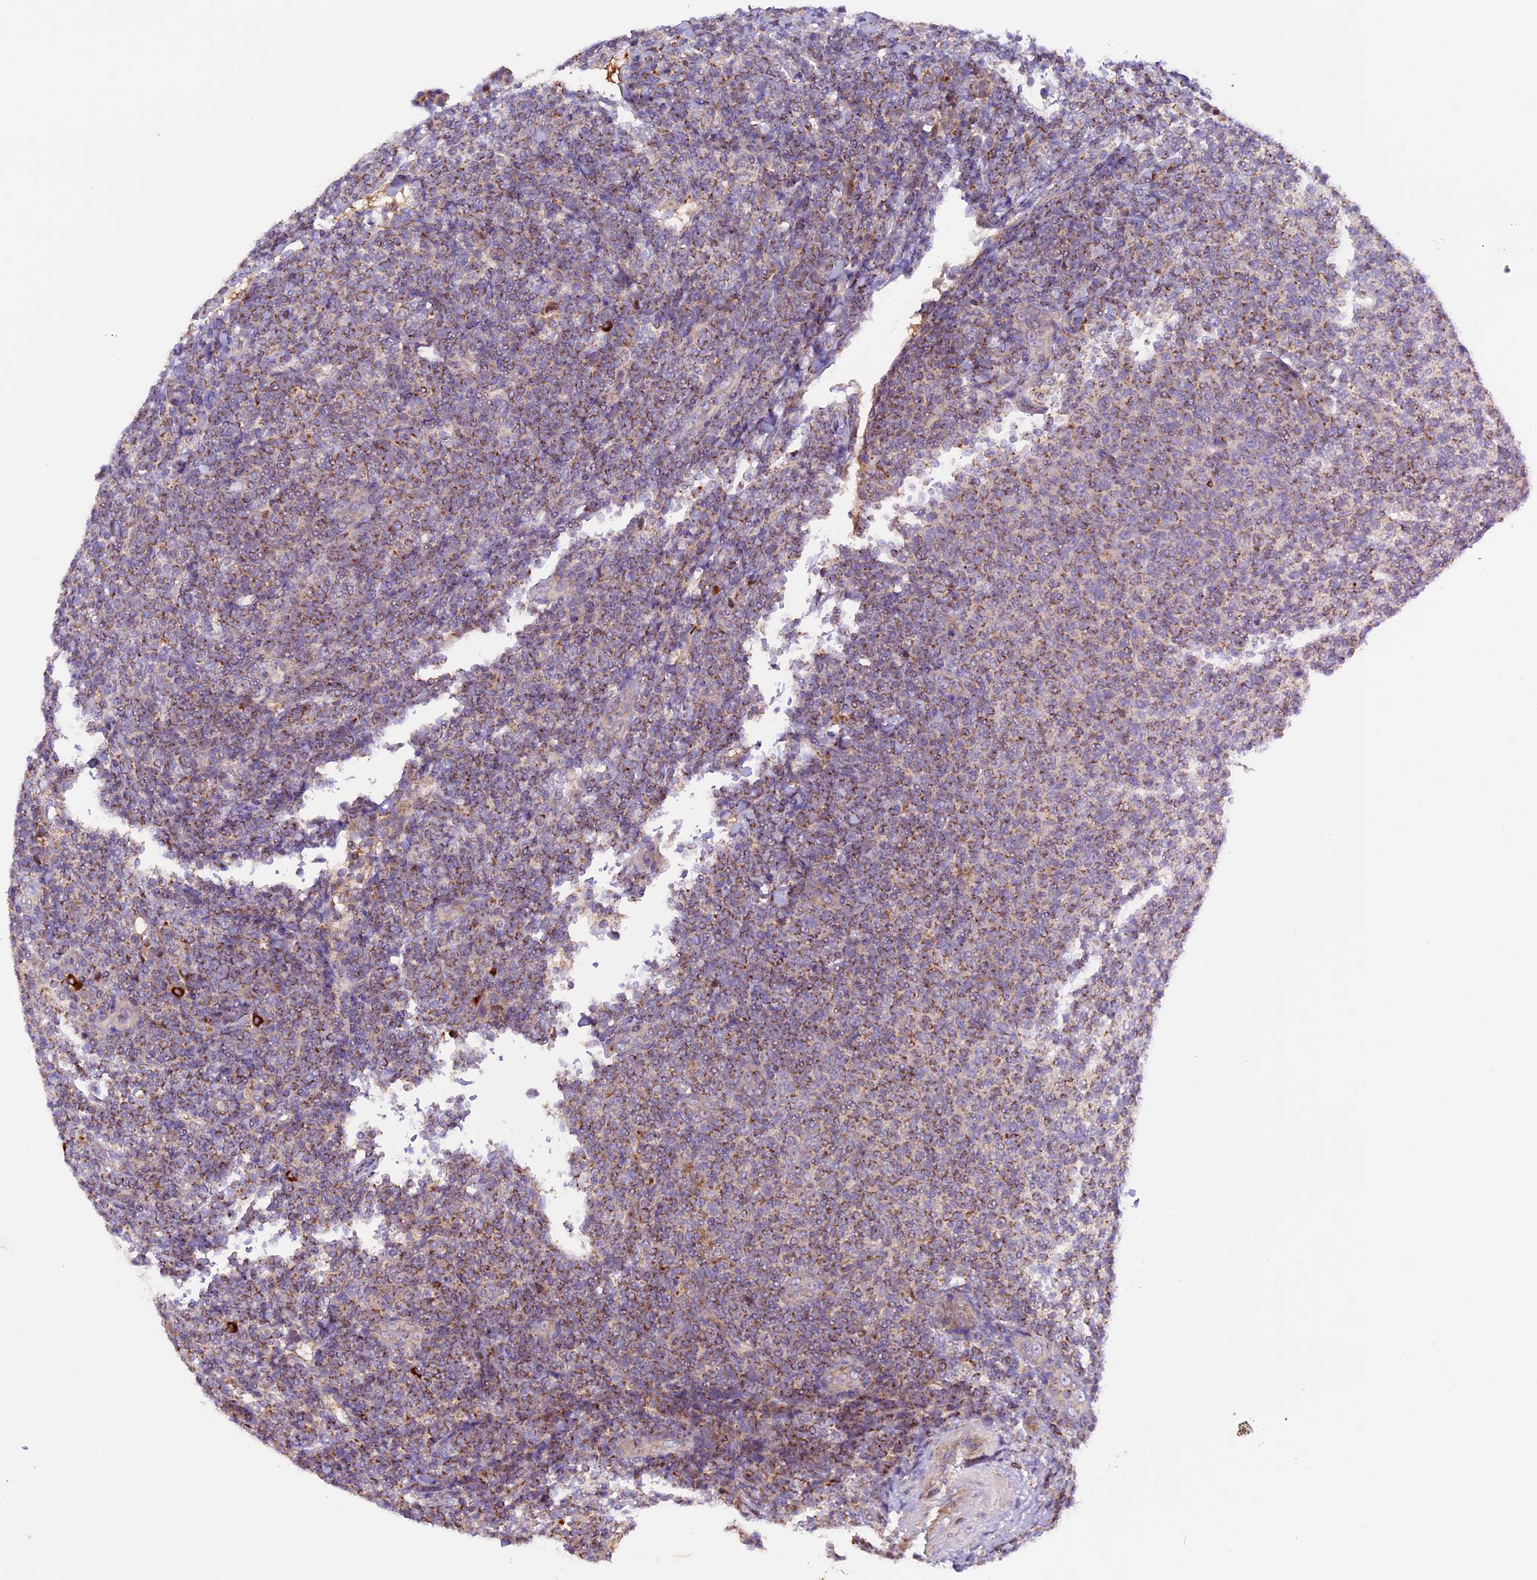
{"staining": {"intensity": "moderate", "quantity": ">75%", "location": "cytoplasmic/membranous"}, "tissue": "lymphoma", "cell_type": "Tumor cells", "image_type": "cancer", "snomed": [{"axis": "morphology", "description": "Malignant lymphoma, non-Hodgkin's type, Low grade"}, {"axis": "topography", "description": "Lymph node"}], "caption": "Human malignant lymphoma, non-Hodgkin's type (low-grade) stained with a protein marker shows moderate staining in tumor cells.", "gene": "METTL22", "patient": {"sex": "male", "age": 66}}